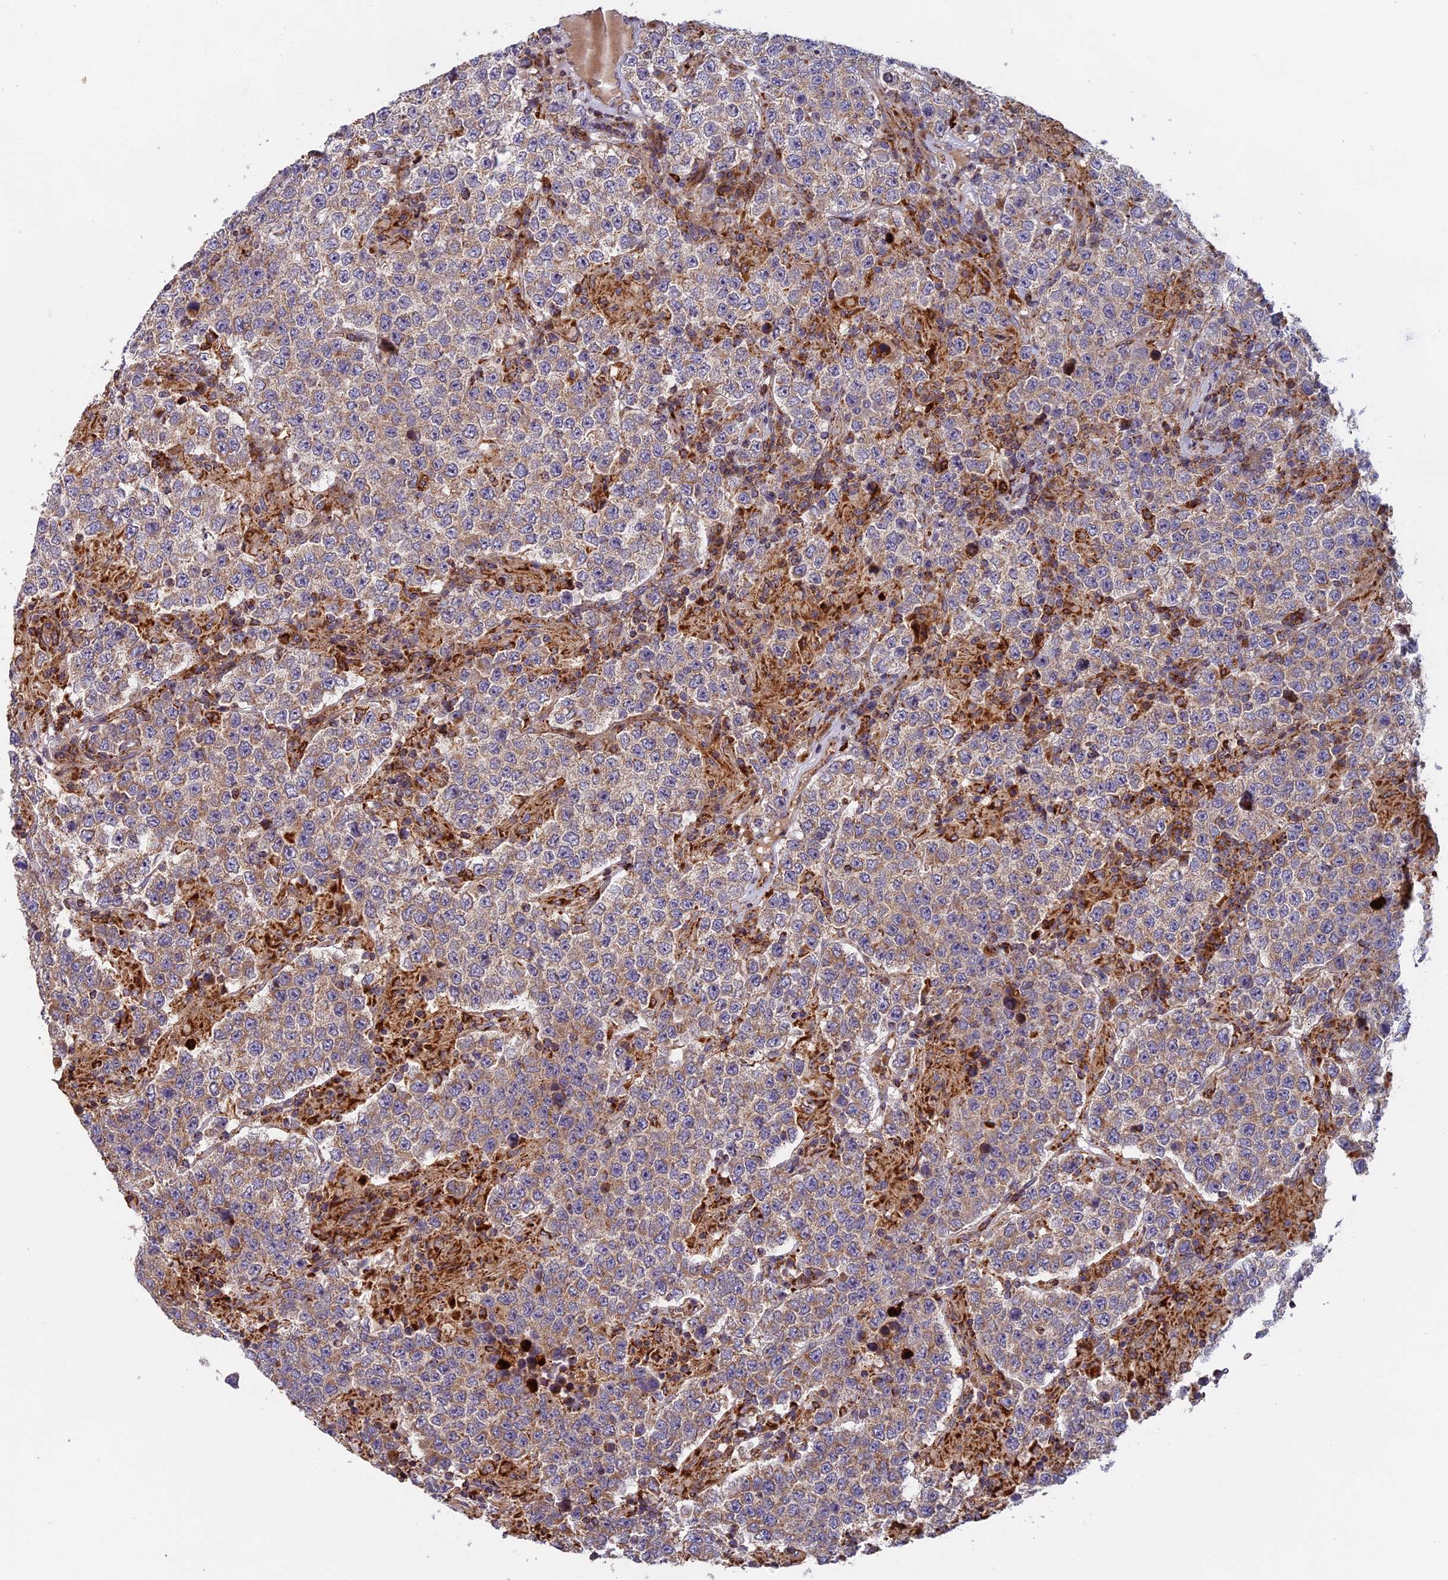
{"staining": {"intensity": "weak", "quantity": "25%-75%", "location": "cytoplasmic/membranous"}, "tissue": "testis cancer", "cell_type": "Tumor cells", "image_type": "cancer", "snomed": [{"axis": "morphology", "description": "Normal tissue, NOS"}, {"axis": "morphology", "description": "Urothelial carcinoma, High grade"}, {"axis": "morphology", "description": "Seminoma, NOS"}, {"axis": "morphology", "description": "Carcinoma, Embryonal, NOS"}, {"axis": "topography", "description": "Urinary bladder"}, {"axis": "topography", "description": "Testis"}], "caption": "Weak cytoplasmic/membranous staining is seen in approximately 25%-75% of tumor cells in seminoma (testis).", "gene": "EDAR", "patient": {"sex": "male", "age": 41}}